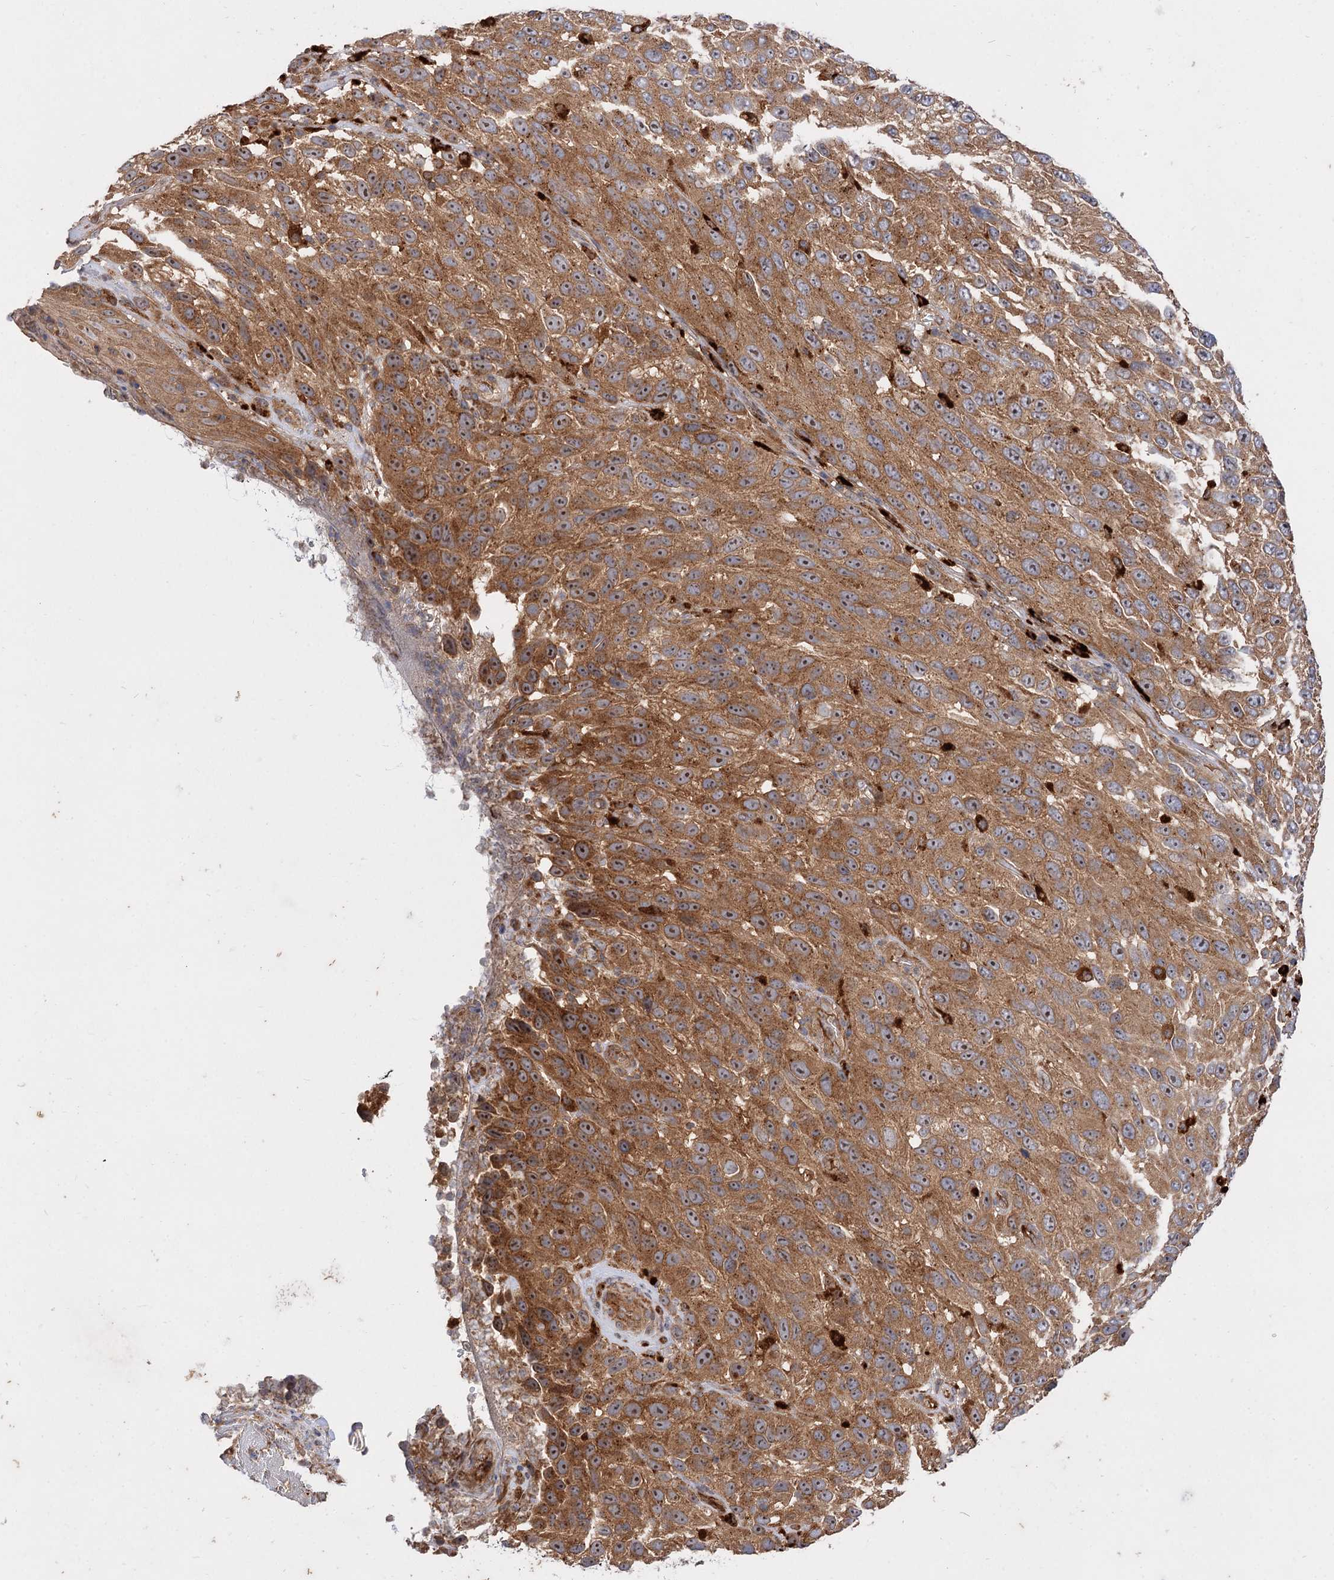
{"staining": {"intensity": "moderate", "quantity": ">75%", "location": "cytoplasmic/membranous,nuclear"}, "tissue": "melanoma", "cell_type": "Tumor cells", "image_type": "cancer", "snomed": [{"axis": "morphology", "description": "Malignant melanoma, NOS"}, {"axis": "topography", "description": "Skin"}], "caption": "Melanoma stained with a brown dye reveals moderate cytoplasmic/membranous and nuclear positive staining in approximately >75% of tumor cells.", "gene": "PATL1", "patient": {"sex": "female", "age": 96}}